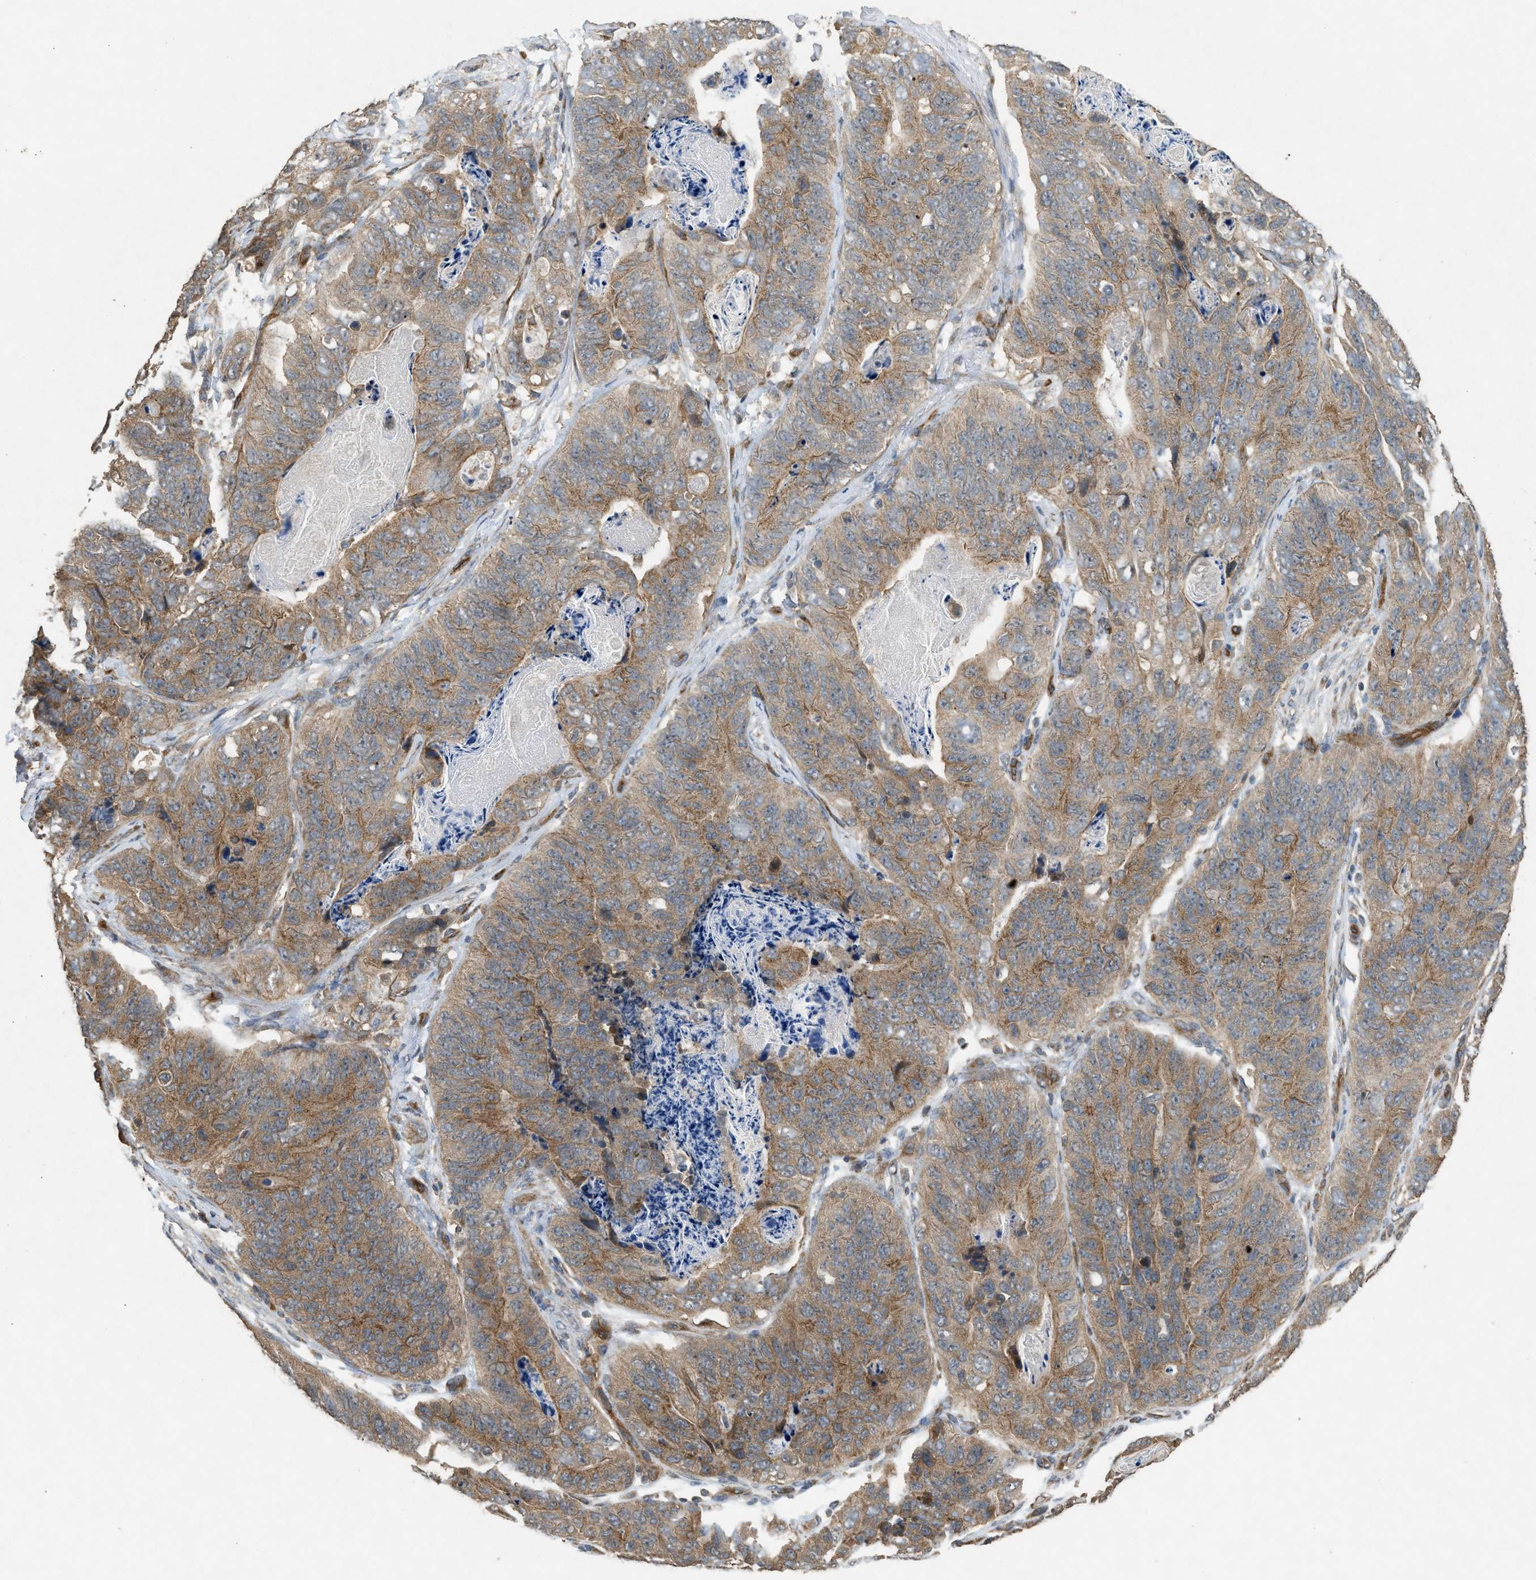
{"staining": {"intensity": "moderate", "quantity": ">75%", "location": "cytoplasmic/membranous"}, "tissue": "stomach cancer", "cell_type": "Tumor cells", "image_type": "cancer", "snomed": [{"axis": "morphology", "description": "Adenocarcinoma, NOS"}, {"axis": "topography", "description": "Stomach"}], "caption": "The histopathology image demonstrates a brown stain indicating the presence of a protein in the cytoplasmic/membranous of tumor cells in adenocarcinoma (stomach).", "gene": "HIP1R", "patient": {"sex": "female", "age": 89}}